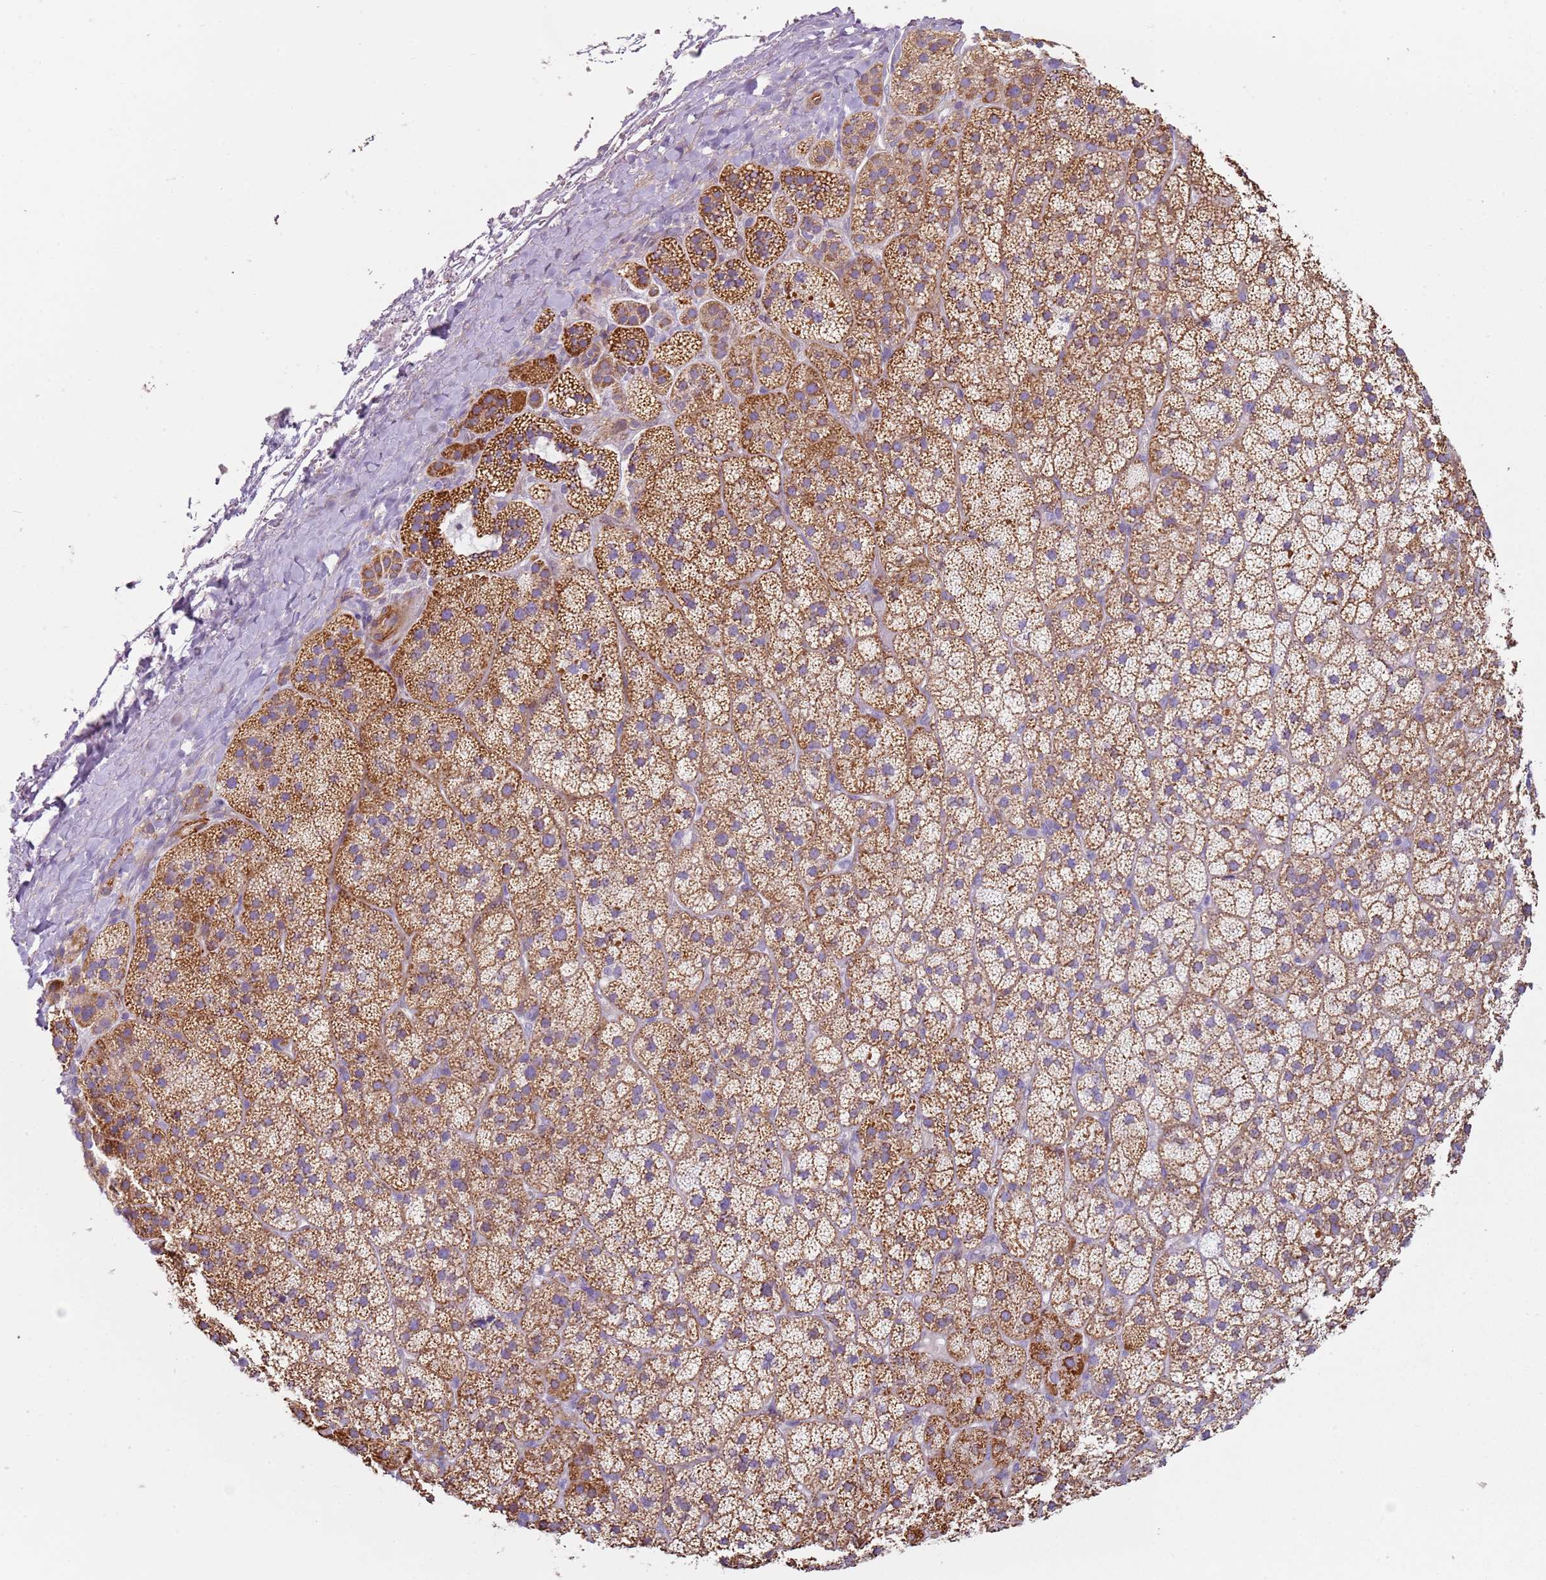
{"staining": {"intensity": "moderate", "quantity": ">75%", "location": "cytoplasmic/membranous"}, "tissue": "adrenal gland", "cell_type": "Glandular cells", "image_type": "normal", "snomed": [{"axis": "morphology", "description": "Normal tissue, NOS"}, {"axis": "topography", "description": "Adrenal gland"}], "caption": "The histopathology image displays immunohistochemical staining of benign adrenal gland. There is moderate cytoplasmic/membranous staining is identified in approximately >75% of glandular cells. (Brightfield microscopy of DAB IHC at high magnification).", "gene": "ALS2", "patient": {"sex": "female", "age": 70}}